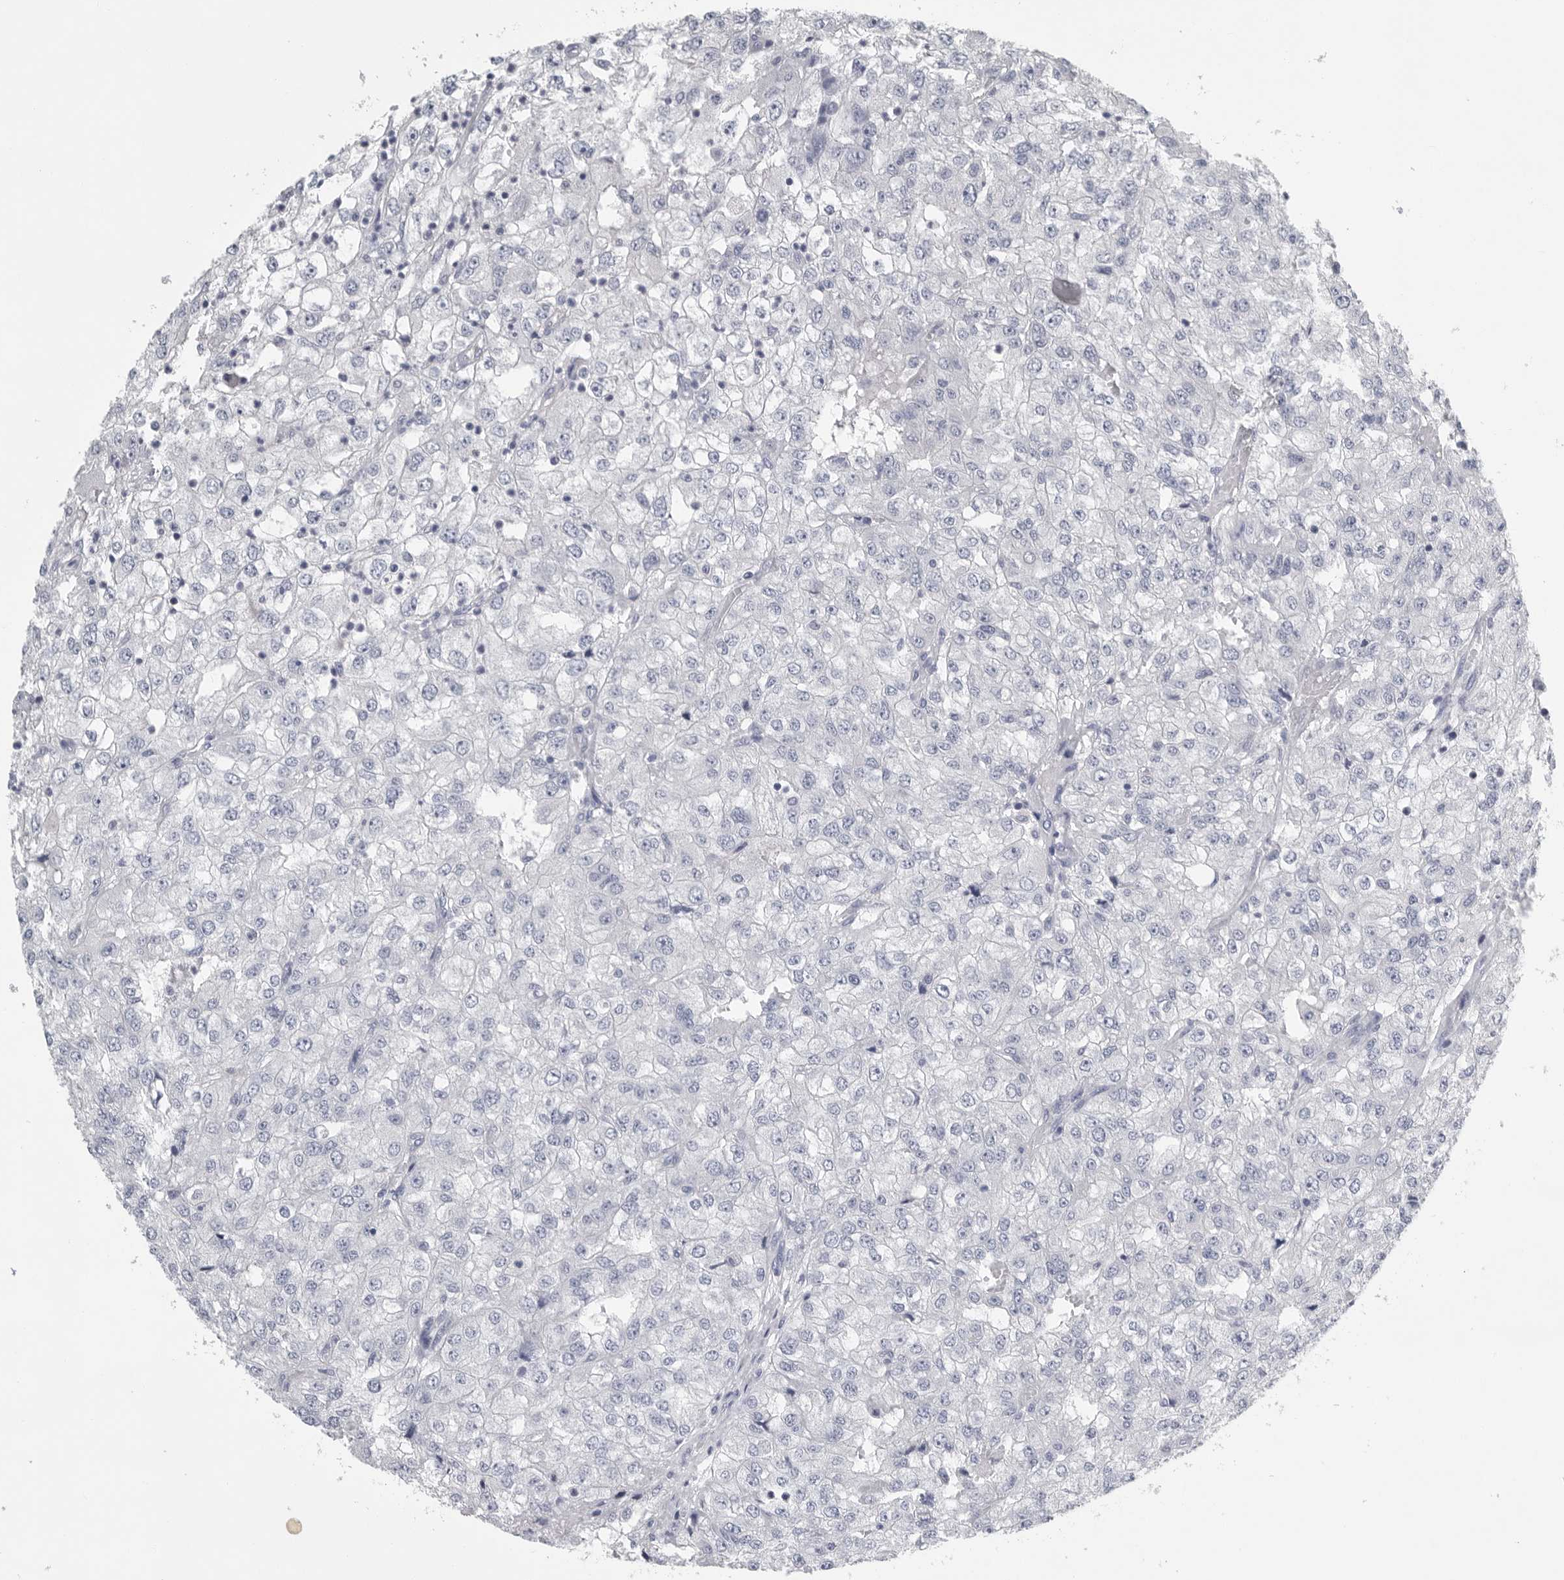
{"staining": {"intensity": "negative", "quantity": "none", "location": "none"}, "tissue": "renal cancer", "cell_type": "Tumor cells", "image_type": "cancer", "snomed": [{"axis": "morphology", "description": "Adenocarcinoma, NOS"}, {"axis": "topography", "description": "Kidney"}], "caption": "Renal cancer (adenocarcinoma) stained for a protein using IHC reveals no staining tumor cells.", "gene": "PDCD4", "patient": {"sex": "female", "age": 54}}